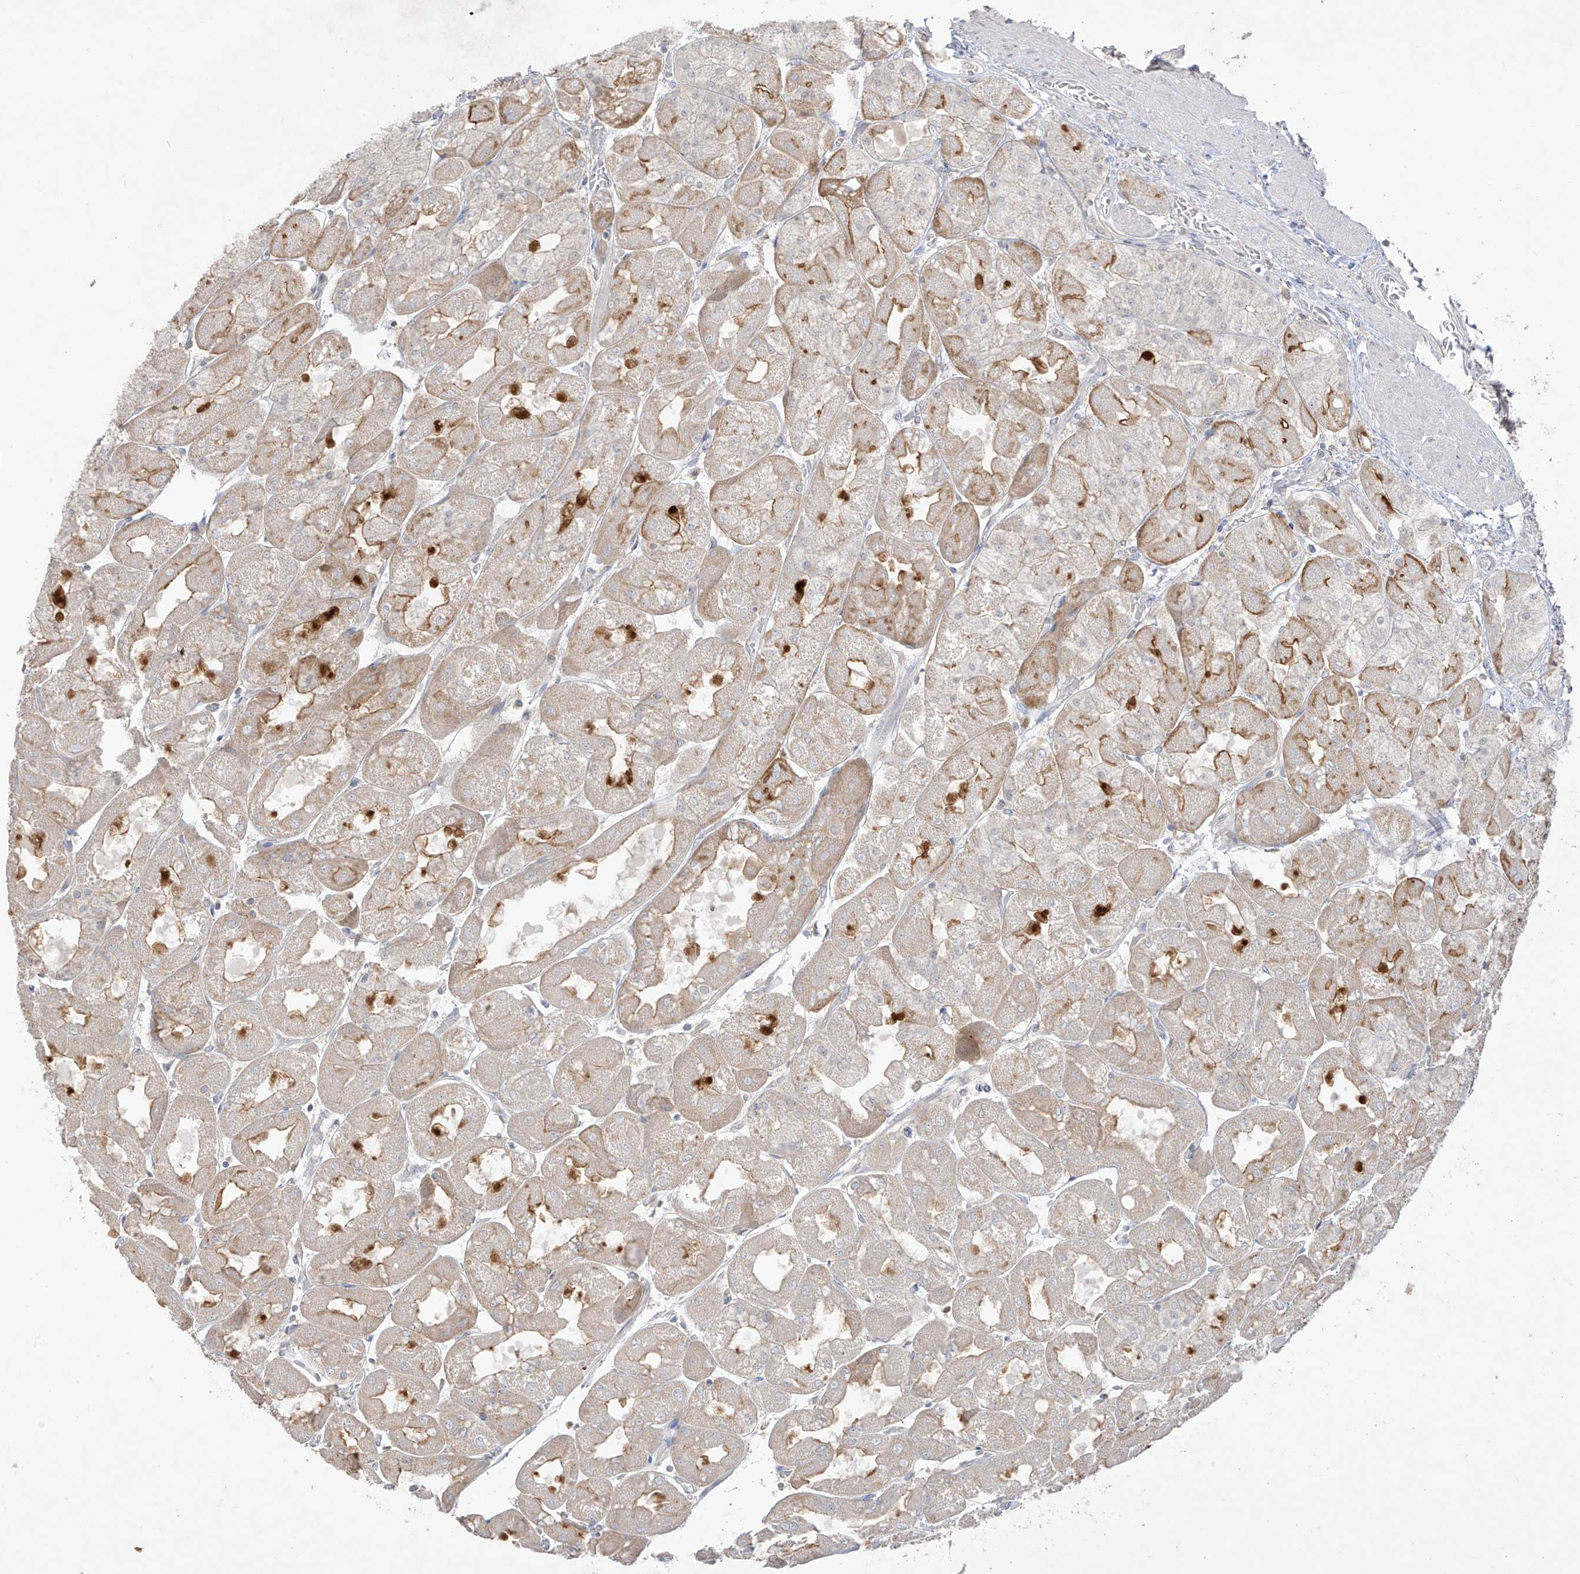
{"staining": {"intensity": "moderate", "quantity": "<25%", "location": "cytoplasmic/membranous"}, "tissue": "stomach", "cell_type": "Glandular cells", "image_type": "normal", "snomed": [{"axis": "morphology", "description": "Normal tissue, NOS"}, {"axis": "topography", "description": "Stomach"}], "caption": "Moderate cytoplasmic/membranous expression is appreciated in approximately <25% of glandular cells in benign stomach. Using DAB (3,3'-diaminobenzidine) (brown) and hematoxylin (blue) stains, captured at high magnification using brightfield microscopy.", "gene": "ANGEL2", "patient": {"sex": "female", "age": 61}}